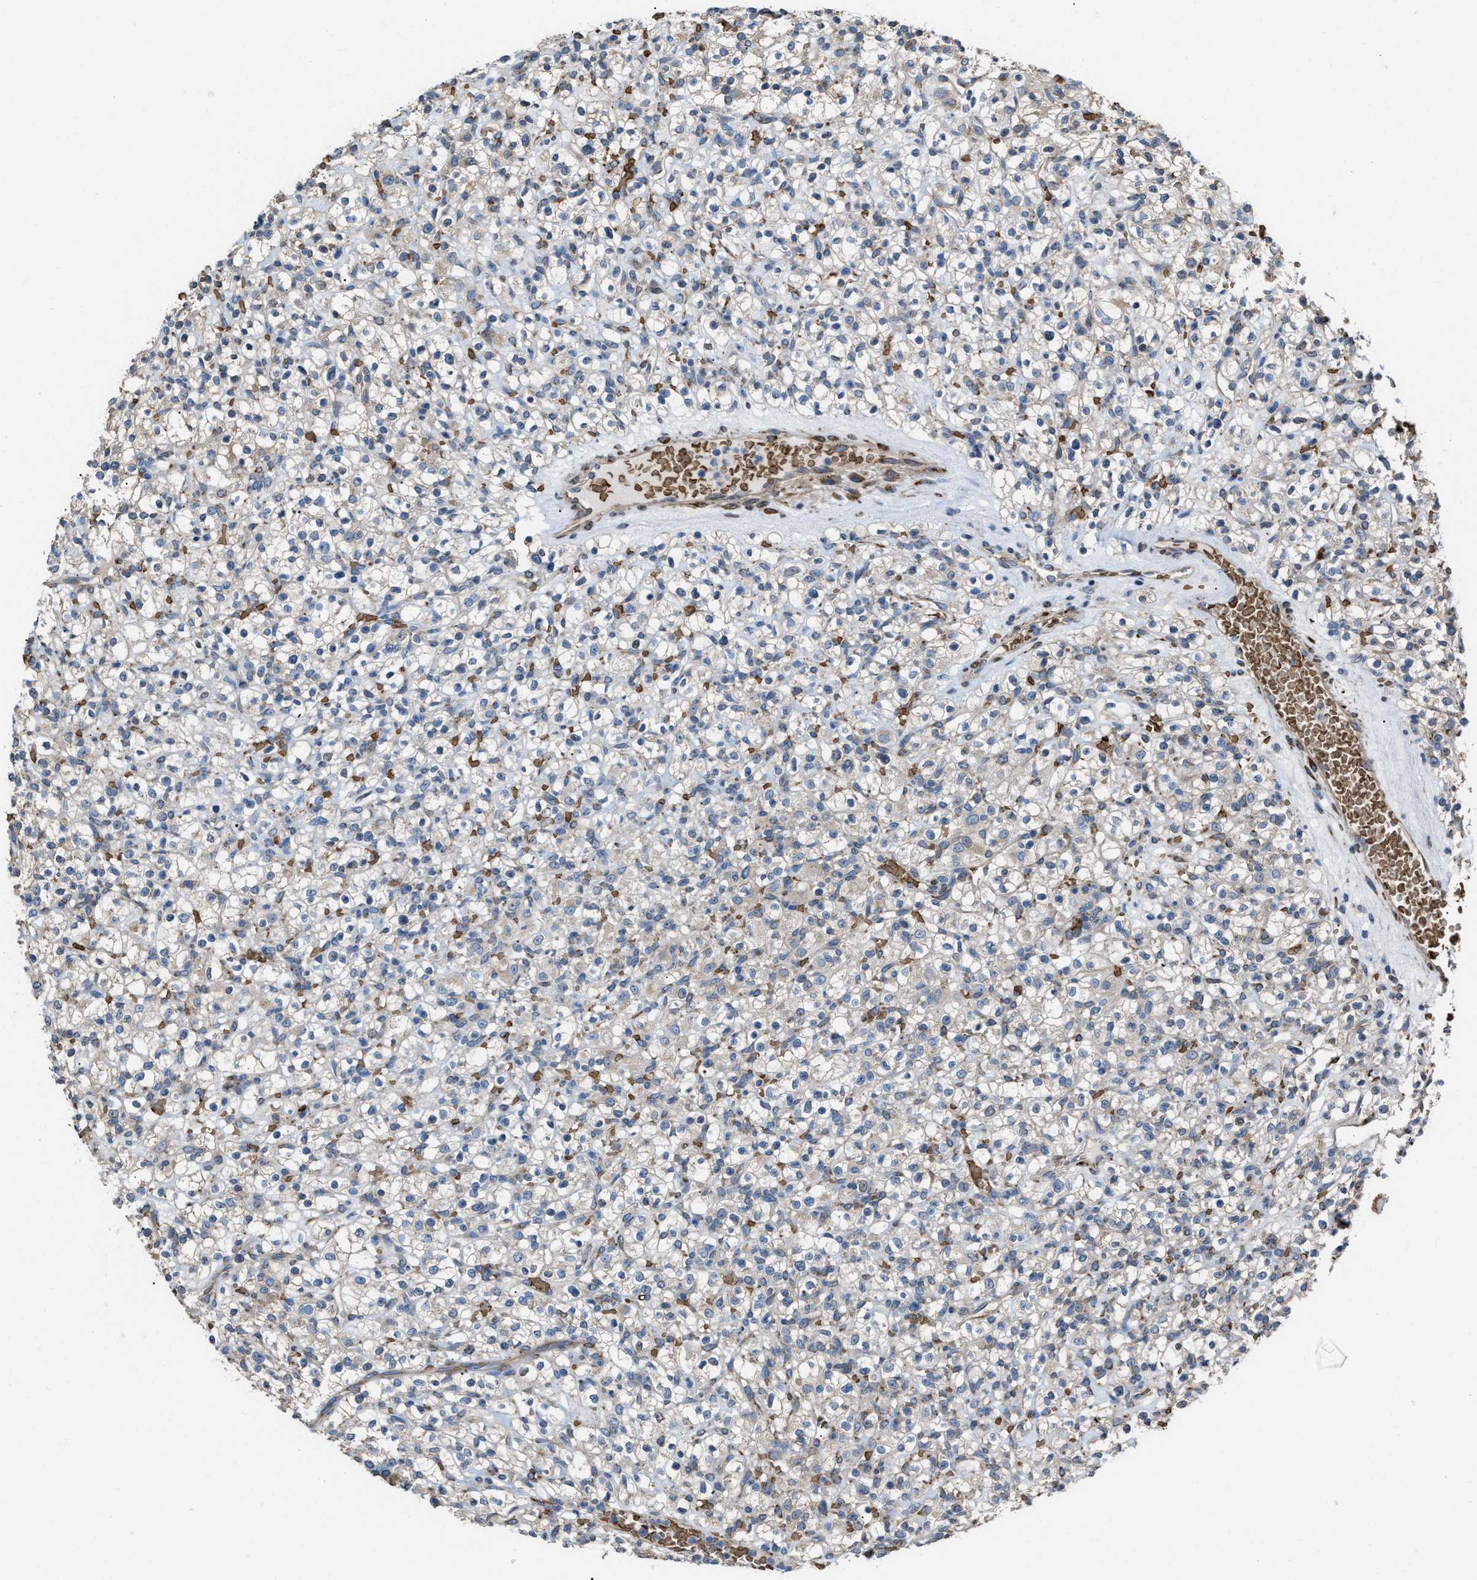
{"staining": {"intensity": "negative", "quantity": "none", "location": "none"}, "tissue": "renal cancer", "cell_type": "Tumor cells", "image_type": "cancer", "snomed": [{"axis": "morphology", "description": "Normal tissue, NOS"}, {"axis": "morphology", "description": "Adenocarcinoma, NOS"}, {"axis": "topography", "description": "Kidney"}], "caption": "Tumor cells are negative for protein expression in human adenocarcinoma (renal). (Immunohistochemistry (ihc), brightfield microscopy, high magnification).", "gene": "SELENOM", "patient": {"sex": "female", "age": 72}}